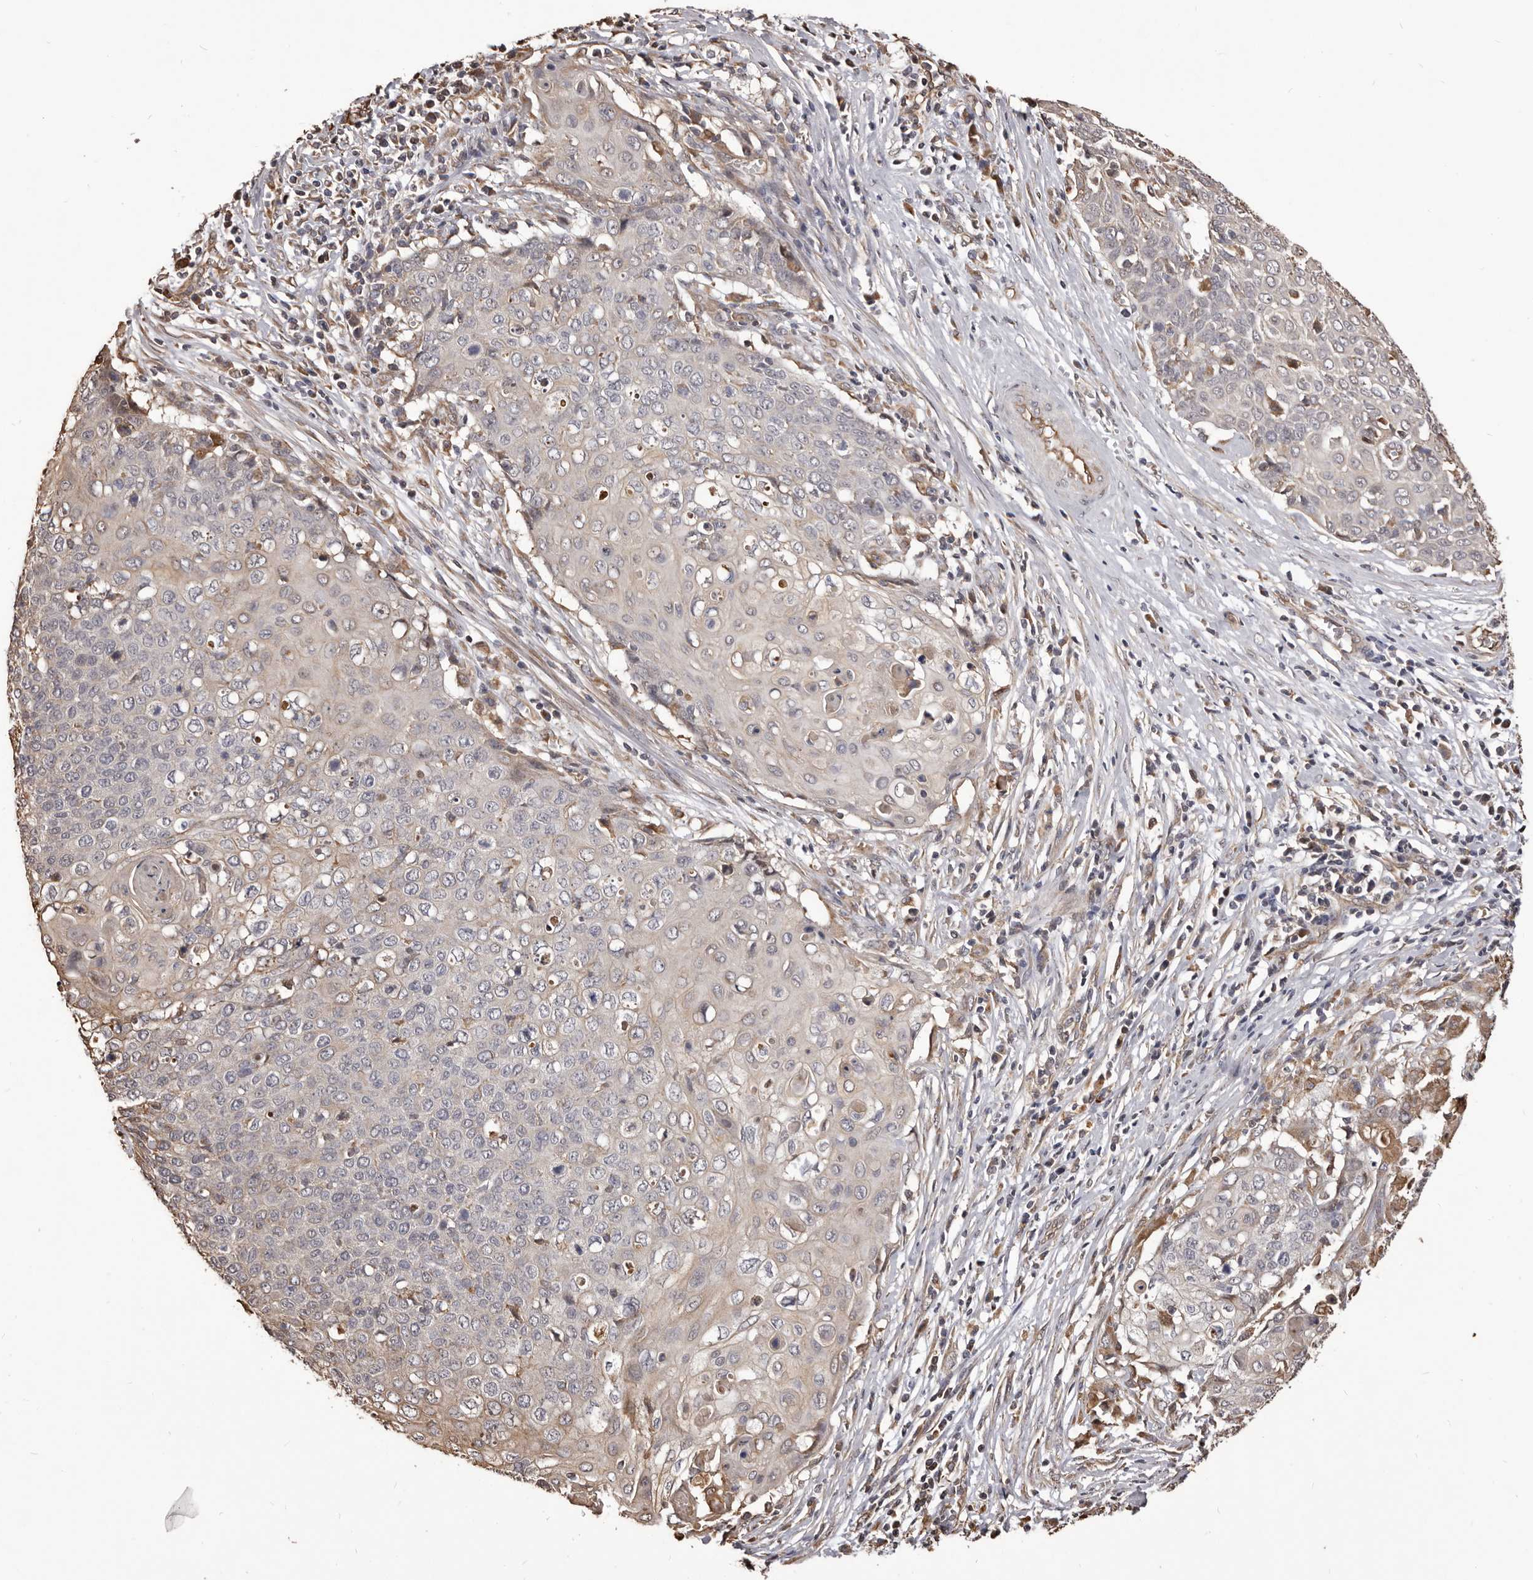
{"staining": {"intensity": "weak", "quantity": "<25%", "location": "cytoplasmic/membranous"}, "tissue": "cervical cancer", "cell_type": "Tumor cells", "image_type": "cancer", "snomed": [{"axis": "morphology", "description": "Squamous cell carcinoma, NOS"}, {"axis": "topography", "description": "Cervix"}], "caption": "Tumor cells are negative for protein expression in human cervical cancer. (Stains: DAB immunohistochemistry with hematoxylin counter stain, Microscopy: brightfield microscopy at high magnification).", "gene": "ALPK1", "patient": {"sex": "female", "age": 39}}